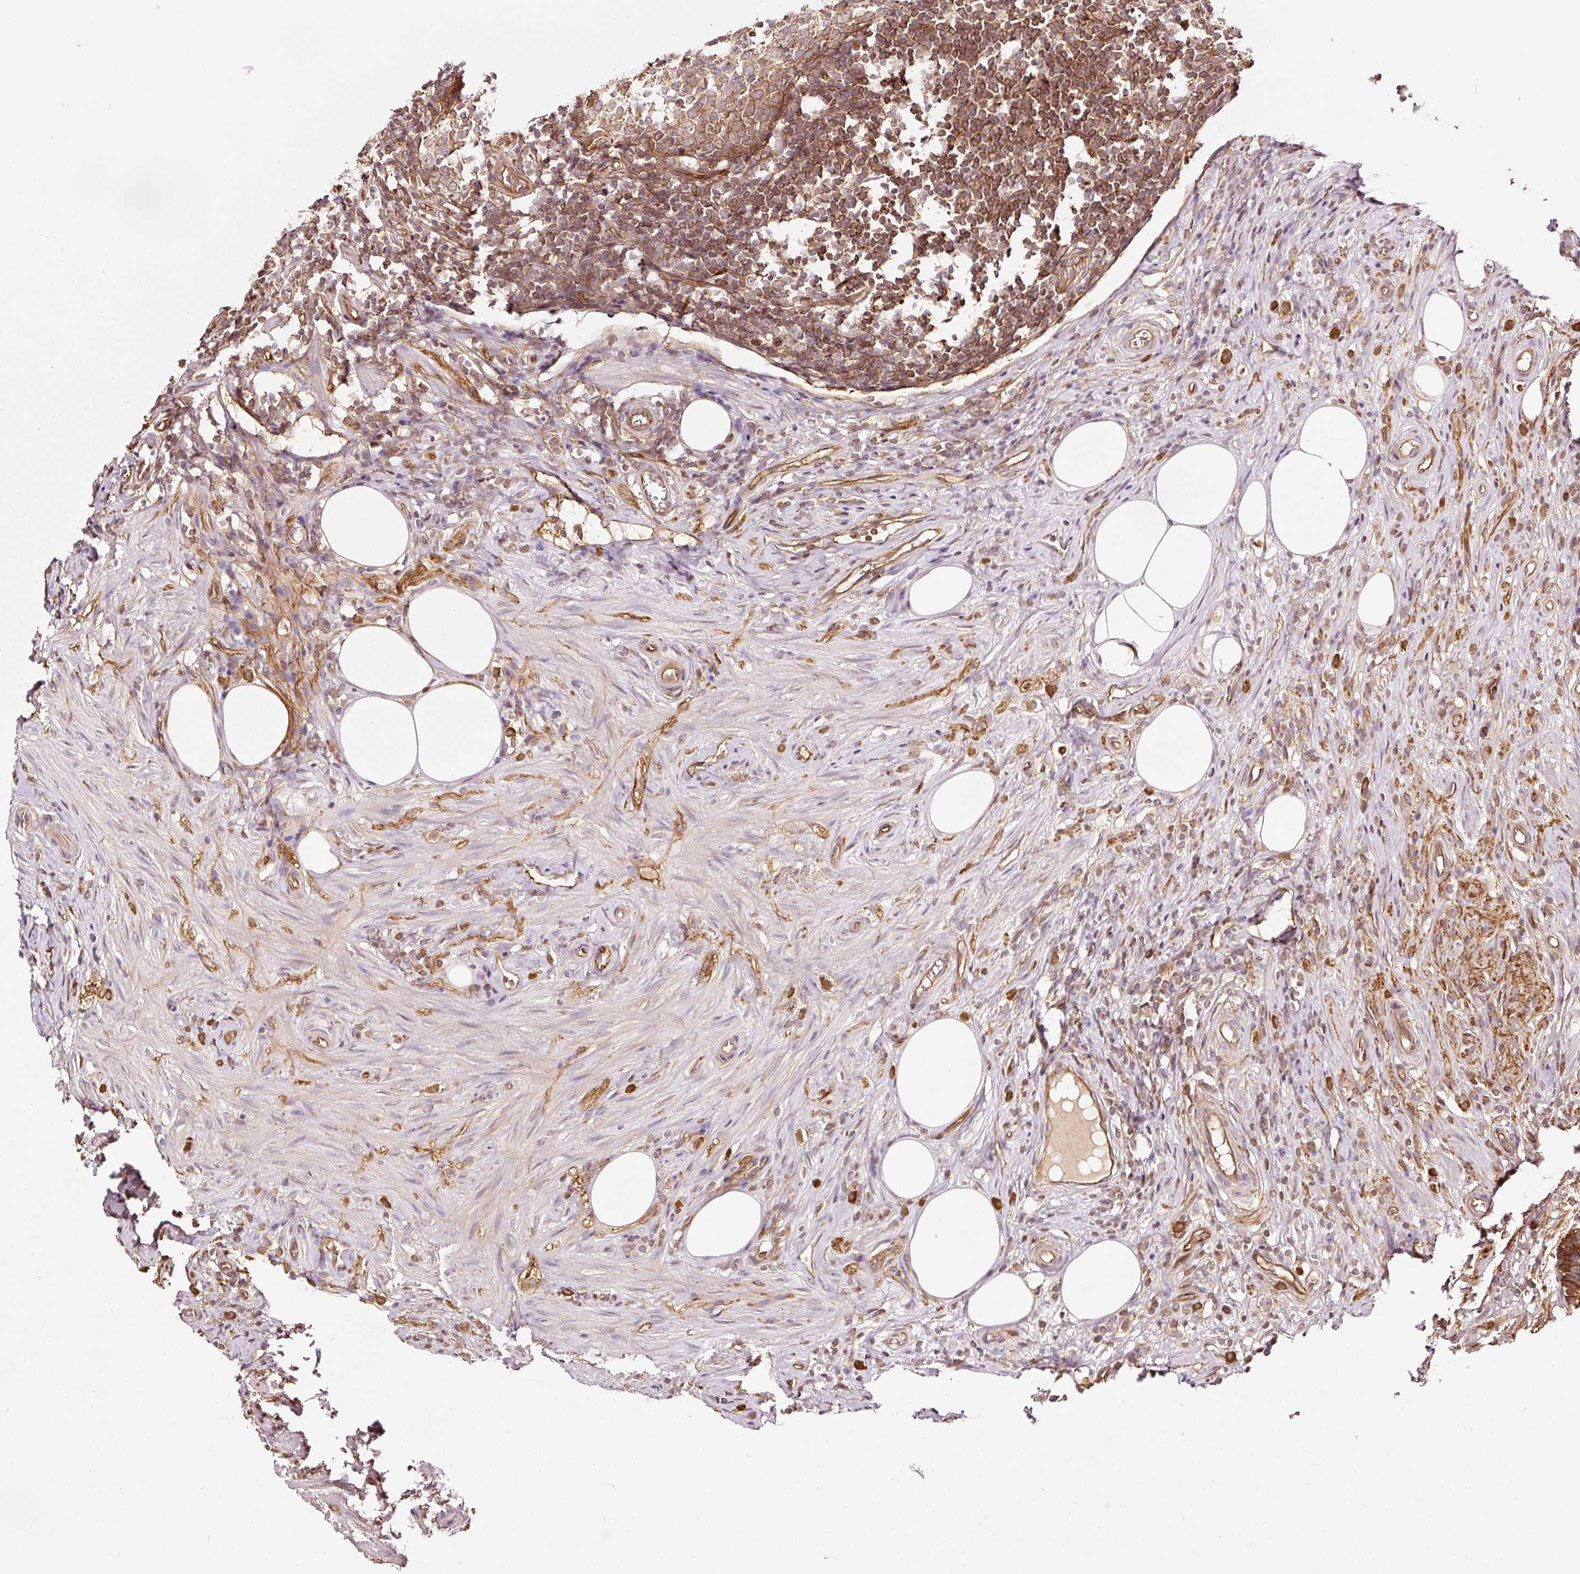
{"staining": {"intensity": "strong", "quantity": ">75%", "location": "cytoplasmic/membranous"}, "tissue": "appendix", "cell_type": "Glandular cells", "image_type": "normal", "snomed": [{"axis": "morphology", "description": "Normal tissue, NOS"}, {"axis": "topography", "description": "Appendix"}], "caption": "Glandular cells reveal high levels of strong cytoplasmic/membranous staining in about >75% of cells in benign appendix. (IHC, brightfield microscopy, high magnification).", "gene": "METAP1", "patient": {"sex": "female", "age": 56}}